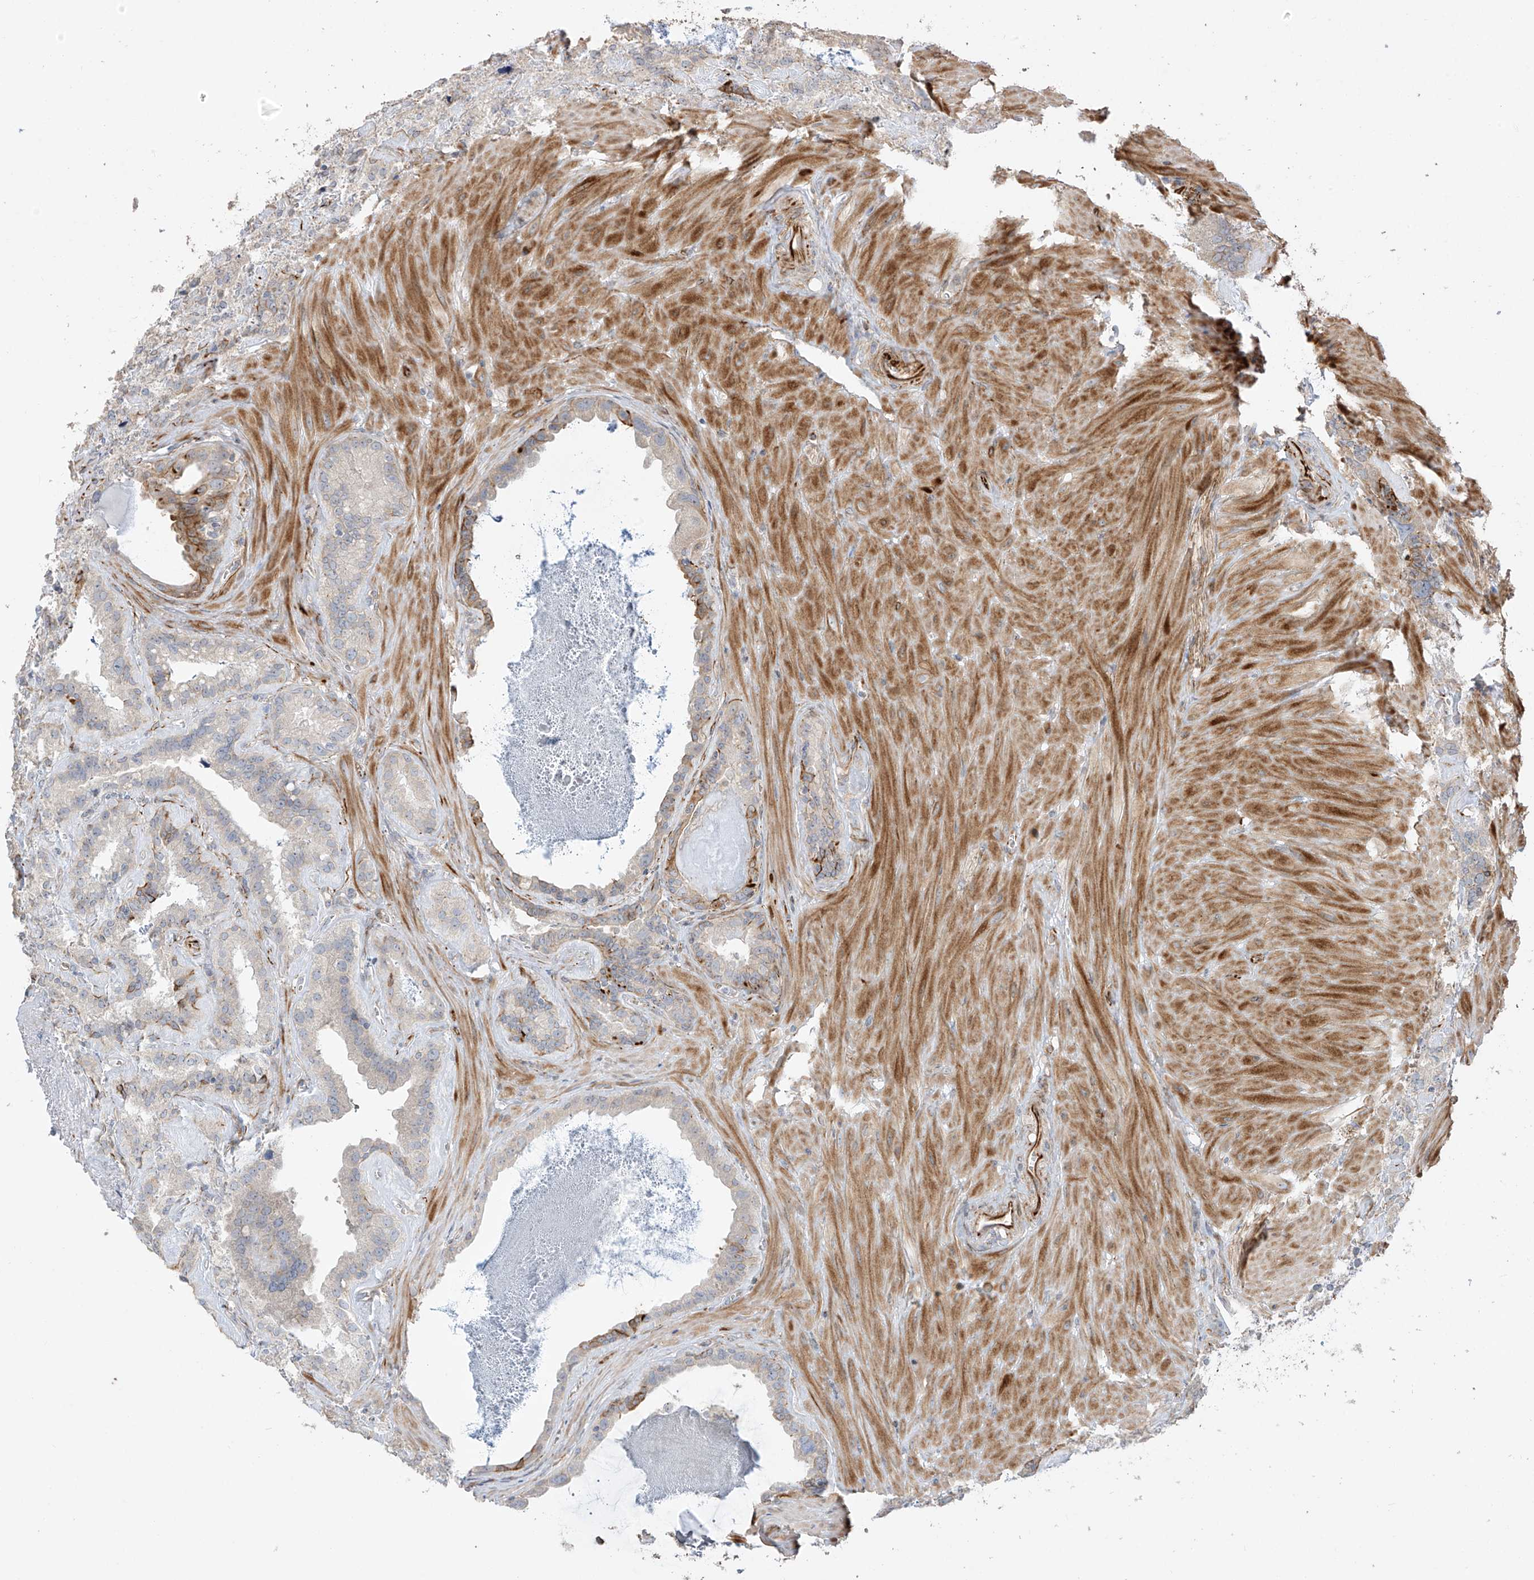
{"staining": {"intensity": "moderate", "quantity": "<25%", "location": "cytoplasmic/membranous"}, "tissue": "seminal vesicle", "cell_type": "Glandular cells", "image_type": "normal", "snomed": [{"axis": "morphology", "description": "Normal tissue, NOS"}, {"axis": "topography", "description": "Prostate"}, {"axis": "topography", "description": "Seminal veicle"}], "caption": "High-magnification brightfield microscopy of normal seminal vesicle stained with DAB (brown) and counterstained with hematoxylin (blue). glandular cells exhibit moderate cytoplasmic/membranous expression is seen in about<25% of cells. (Brightfield microscopy of DAB IHC at high magnification).", "gene": "DCDC2", "patient": {"sex": "male", "age": 59}}